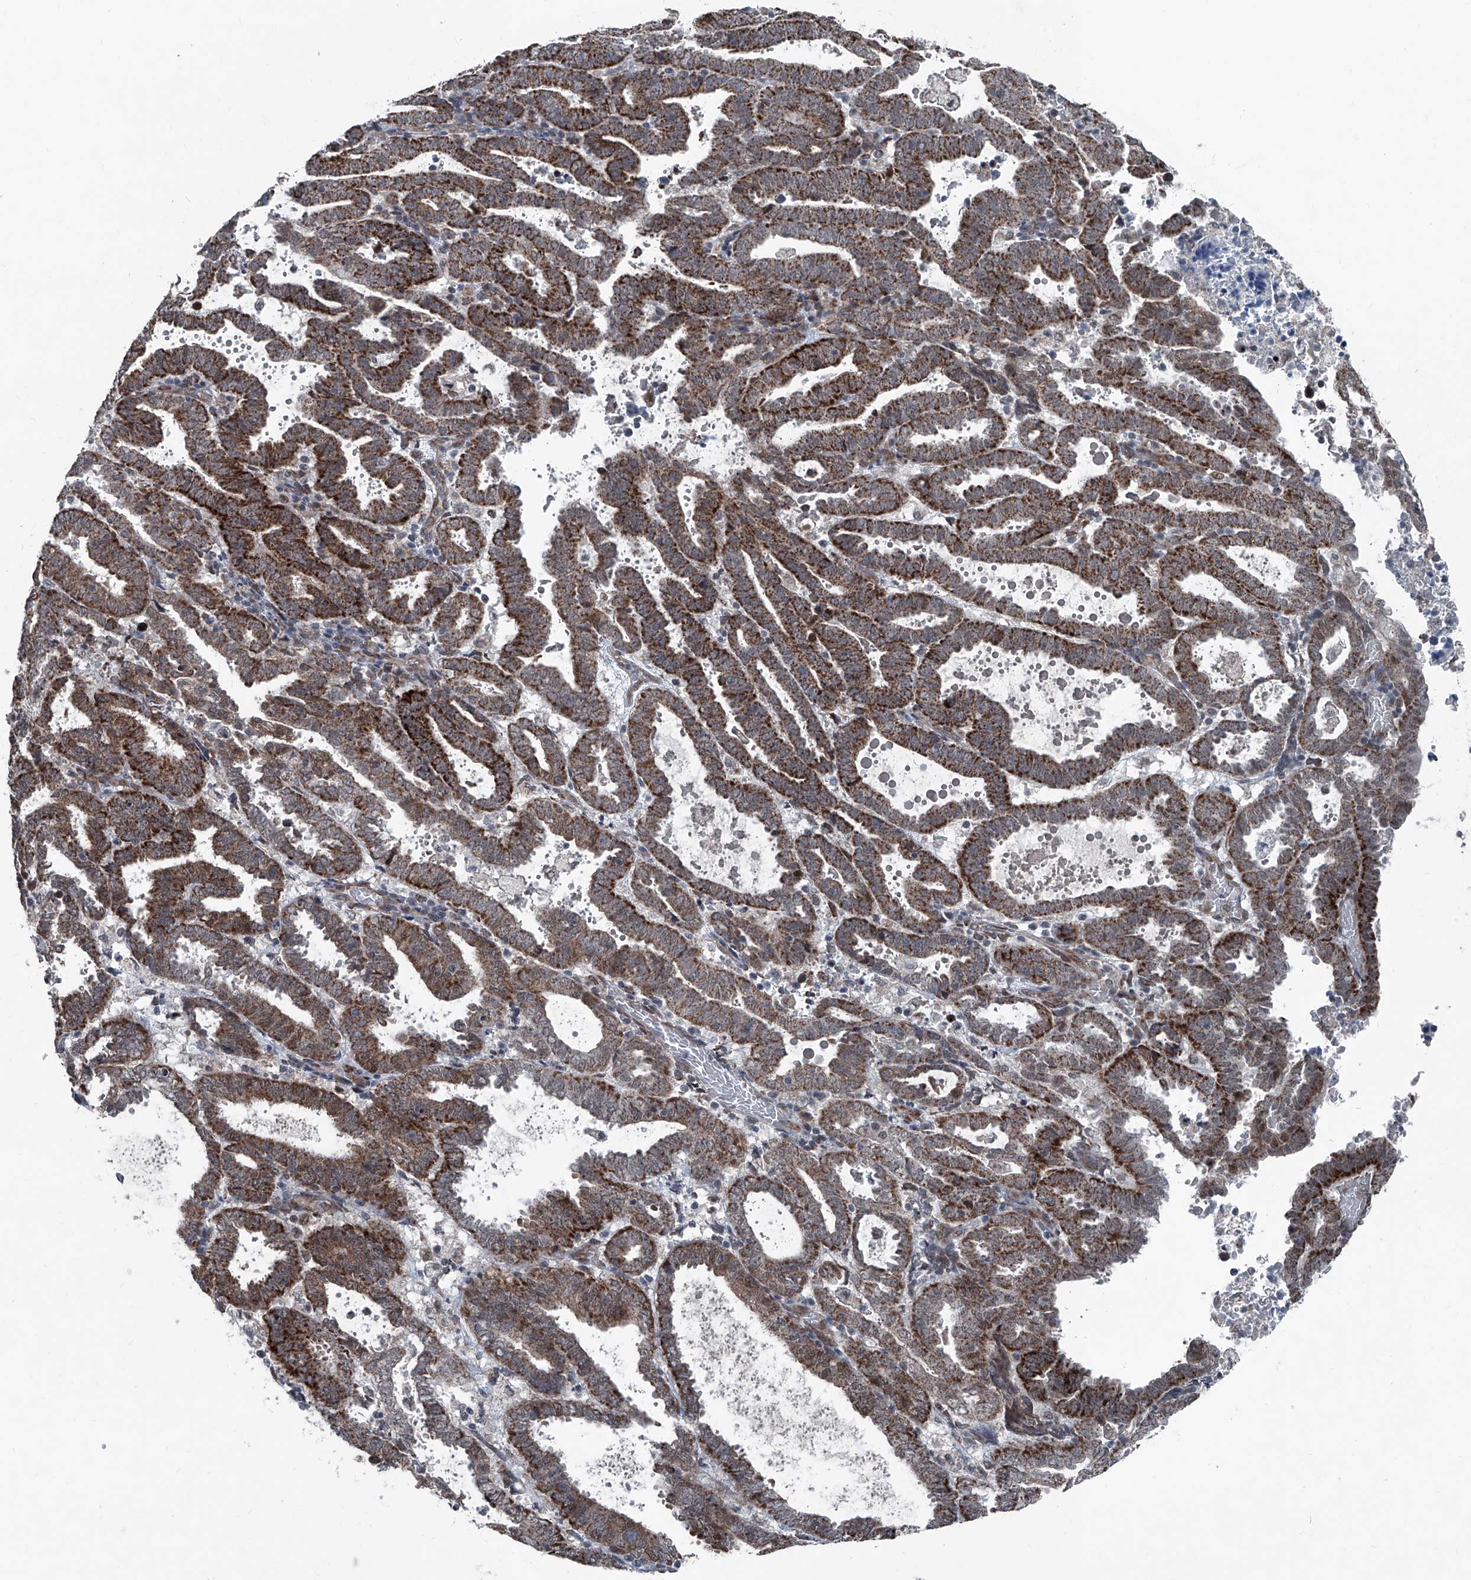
{"staining": {"intensity": "strong", "quantity": ">75%", "location": "cytoplasmic/membranous"}, "tissue": "endometrial cancer", "cell_type": "Tumor cells", "image_type": "cancer", "snomed": [{"axis": "morphology", "description": "Adenocarcinoma, NOS"}, {"axis": "topography", "description": "Uterus"}], "caption": "Protein expression analysis of endometrial adenocarcinoma reveals strong cytoplasmic/membranous expression in about >75% of tumor cells.", "gene": "COA7", "patient": {"sex": "female", "age": 83}}